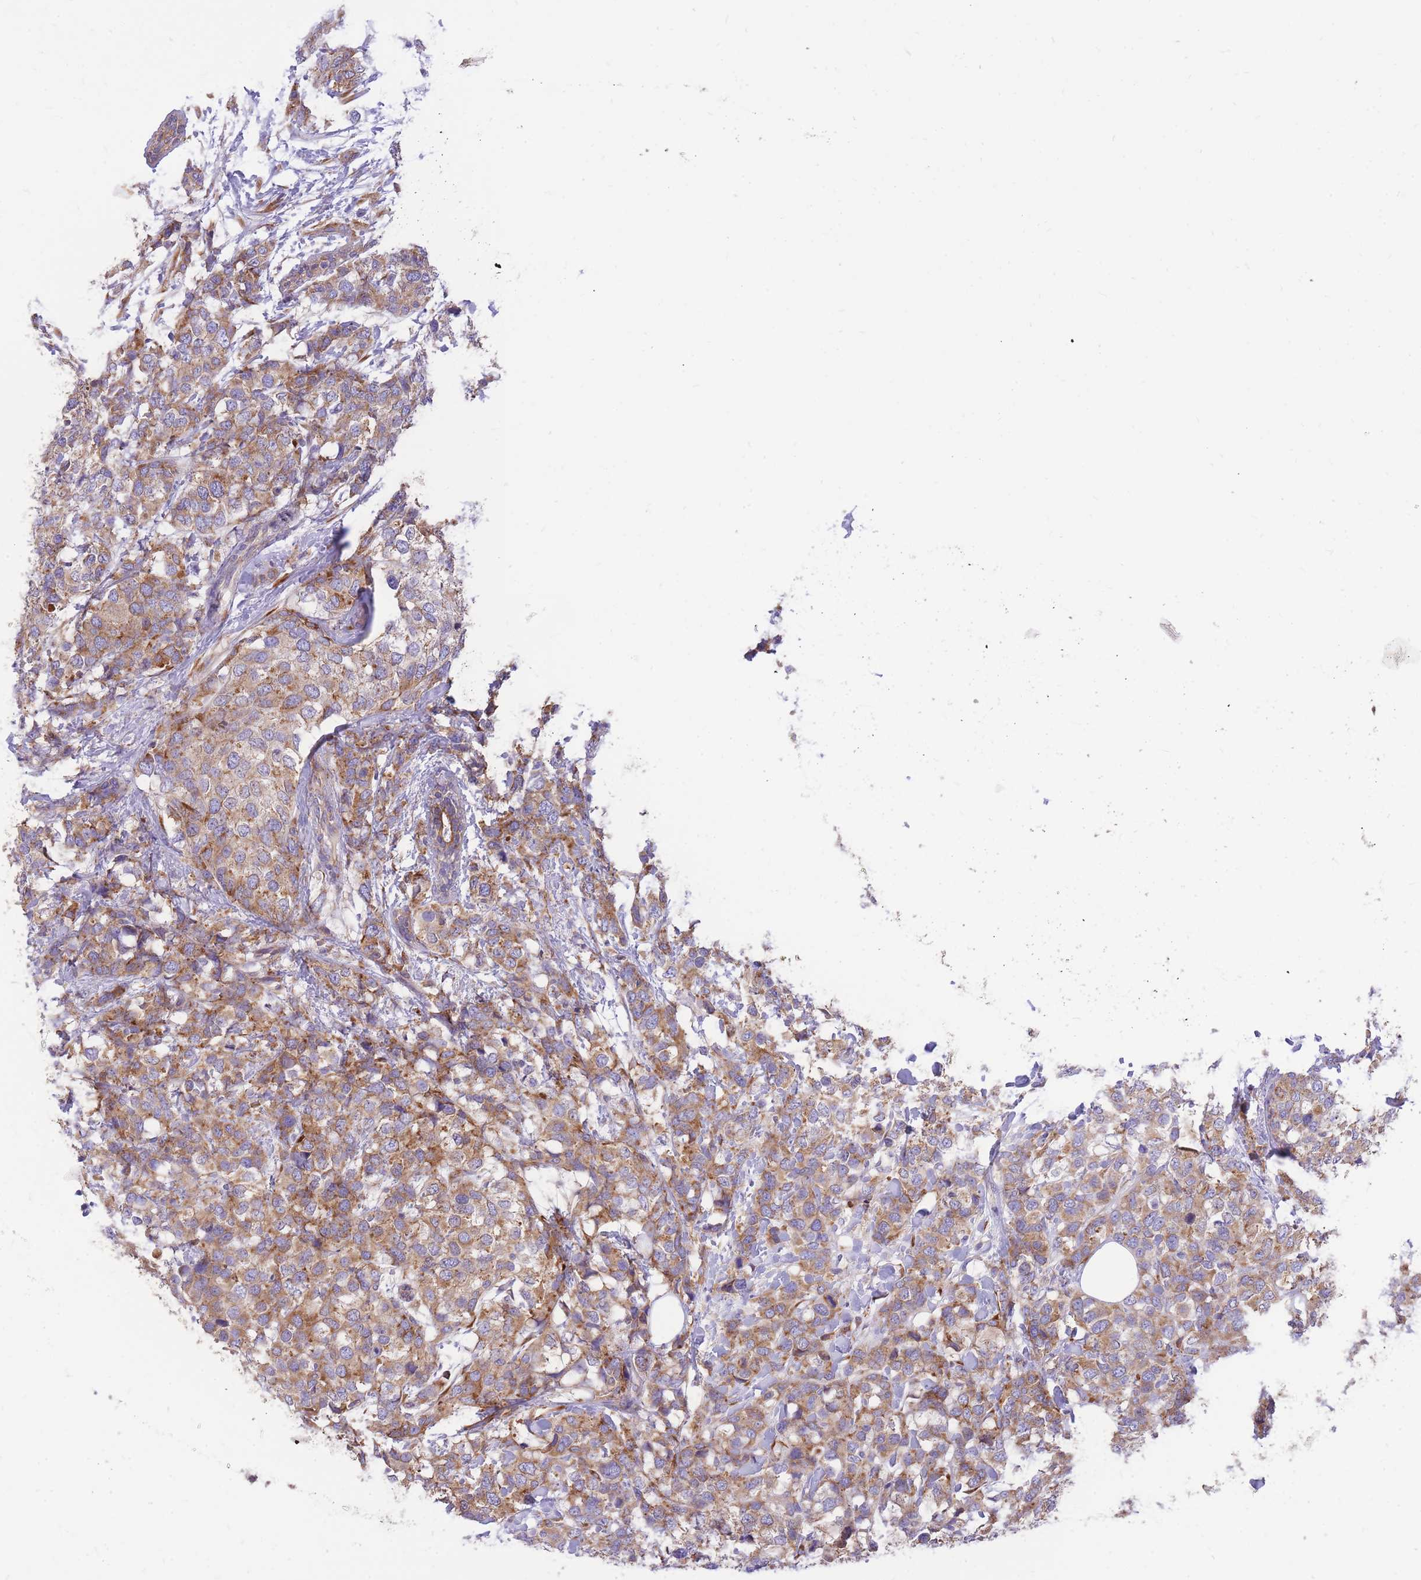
{"staining": {"intensity": "moderate", "quantity": ">75%", "location": "cytoplasmic/membranous"}, "tissue": "breast cancer", "cell_type": "Tumor cells", "image_type": "cancer", "snomed": [{"axis": "morphology", "description": "Lobular carcinoma"}, {"axis": "topography", "description": "Breast"}], "caption": "The image displays immunohistochemical staining of breast lobular carcinoma. There is moderate cytoplasmic/membranous positivity is identified in approximately >75% of tumor cells. (Brightfield microscopy of DAB IHC at high magnification).", "gene": "GBP7", "patient": {"sex": "female", "age": 59}}